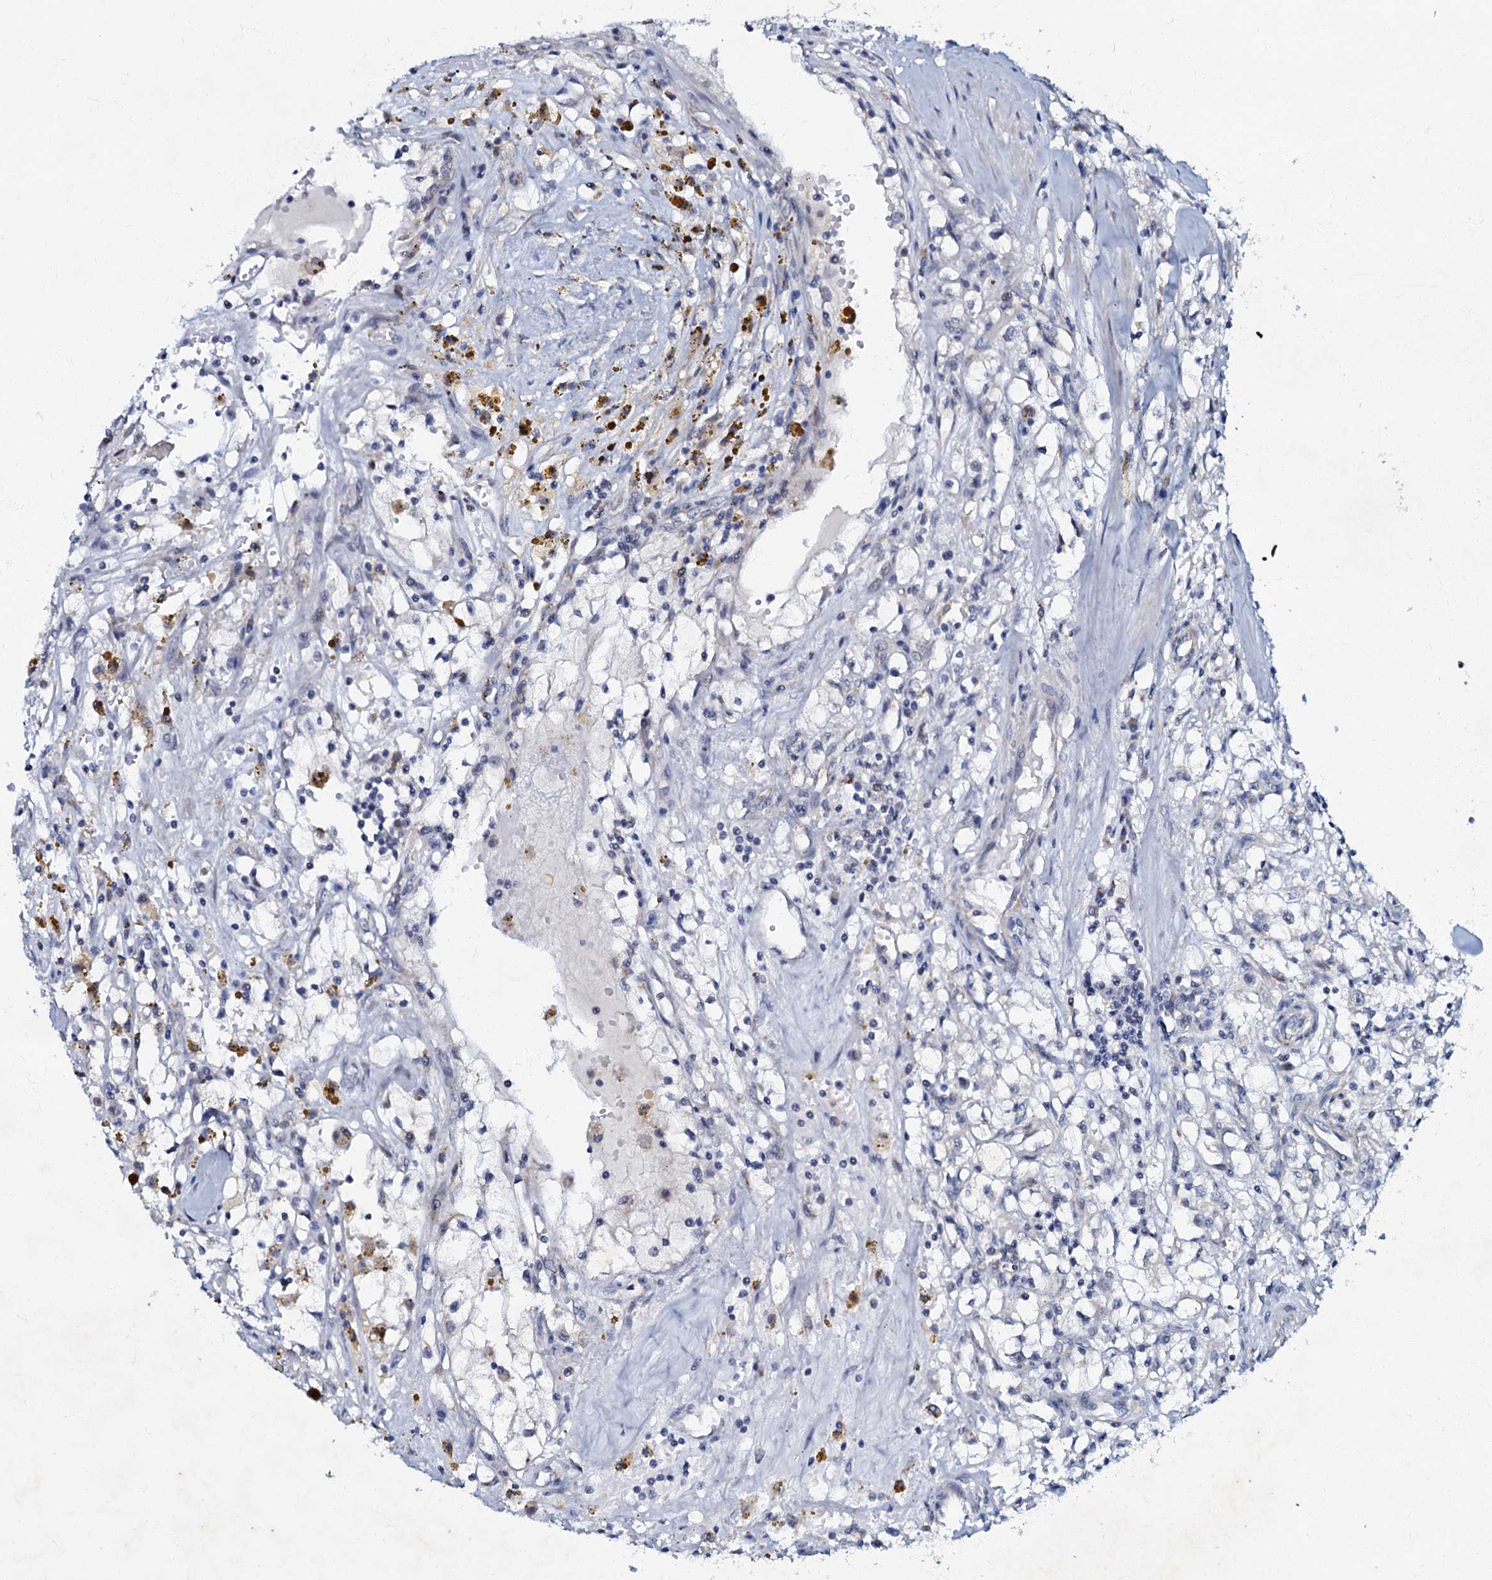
{"staining": {"intensity": "negative", "quantity": "none", "location": "none"}, "tissue": "renal cancer", "cell_type": "Tumor cells", "image_type": "cancer", "snomed": [{"axis": "morphology", "description": "Adenocarcinoma, NOS"}, {"axis": "topography", "description": "Kidney"}], "caption": "This is a photomicrograph of immunohistochemistry (IHC) staining of renal cancer, which shows no staining in tumor cells.", "gene": "MRPL51", "patient": {"sex": "male", "age": 56}}